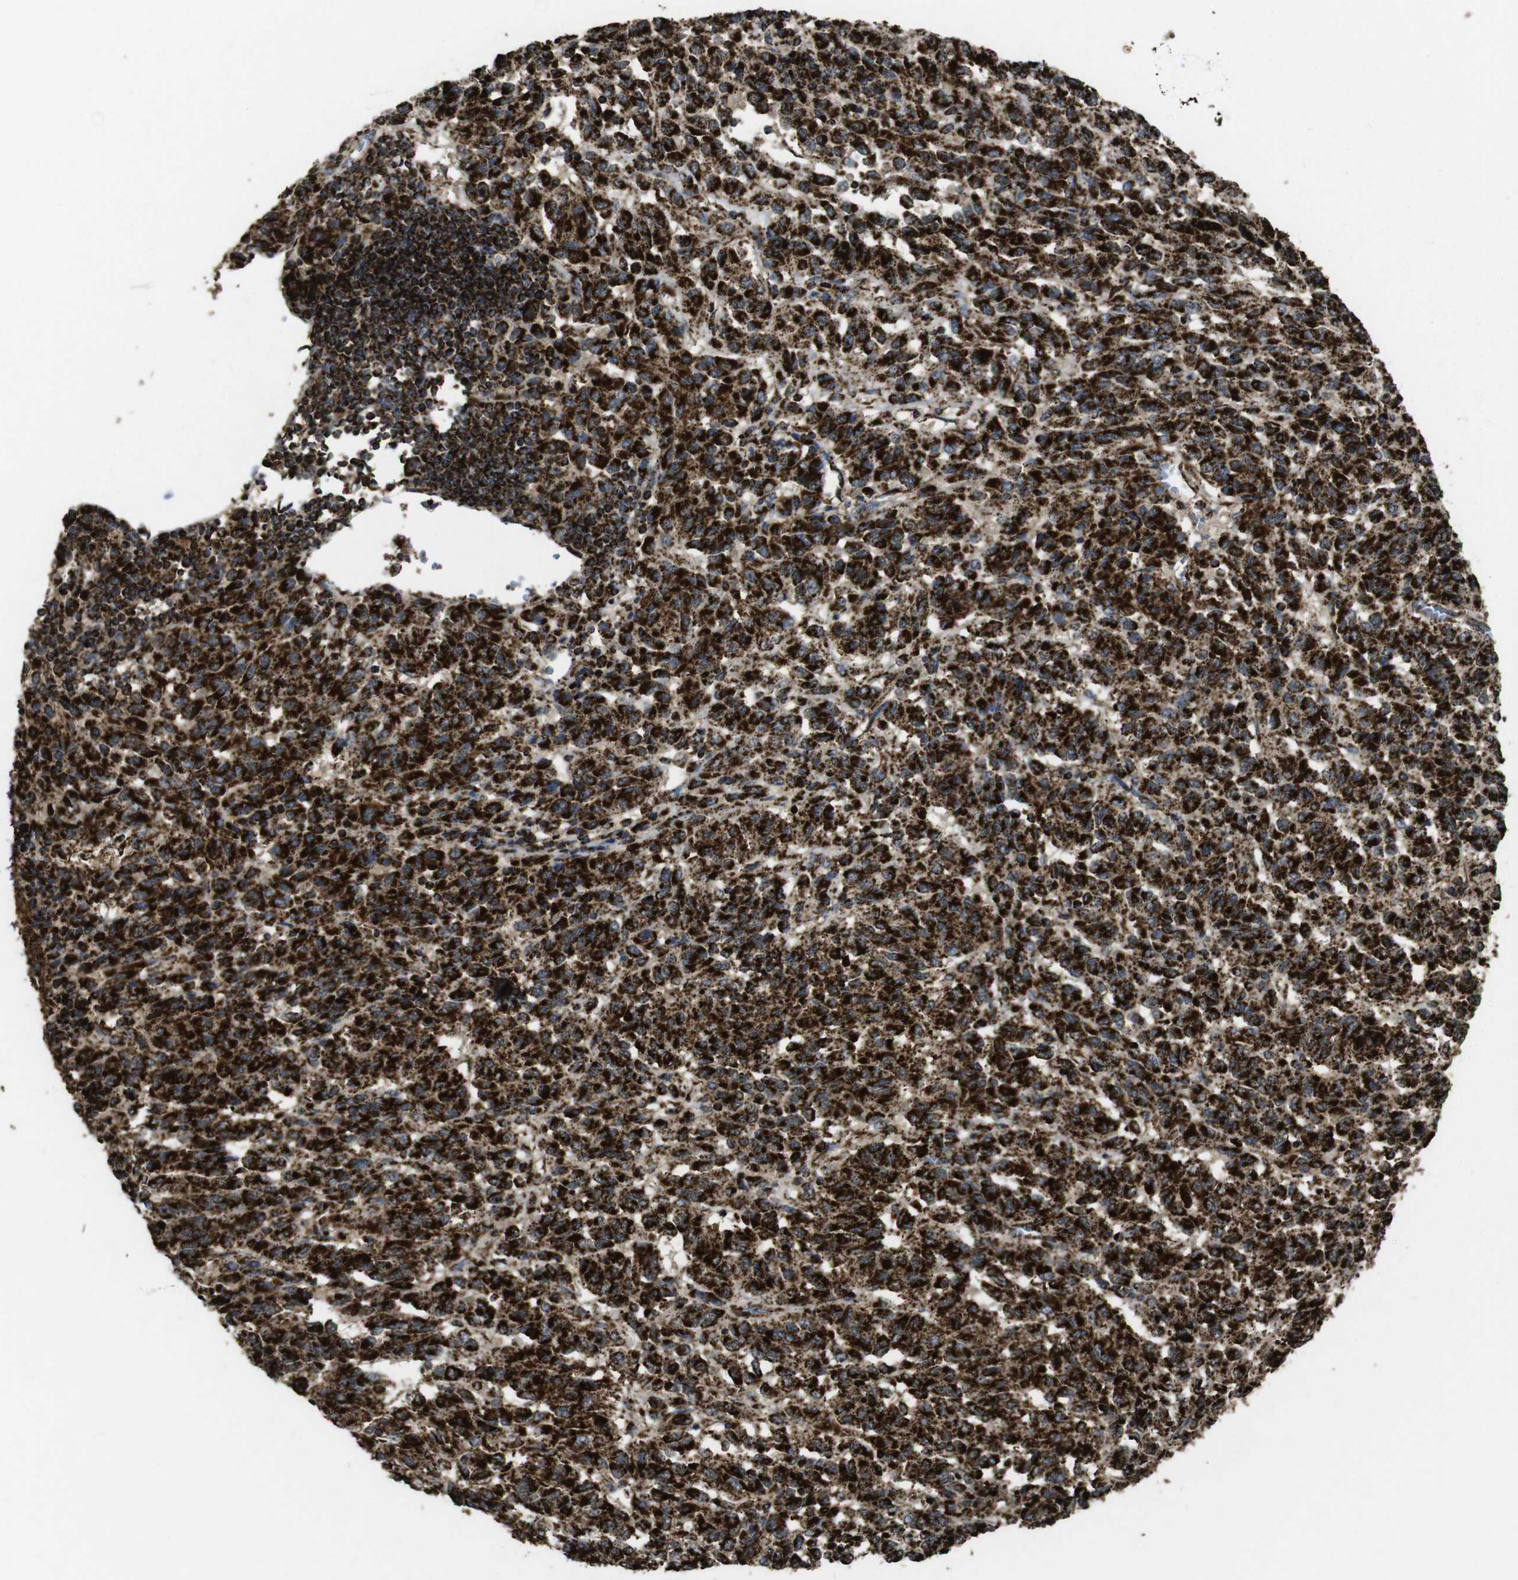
{"staining": {"intensity": "strong", "quantity": ">75%", "location": "cytoplasmic/membranous"}, "tissue": "melanoma", "cell_type": "Tumor cells", "image_type": "cancer", "snomed": [{"axis": "morphology", "description": "Malignant melanoma, Metastatic site"}, {"axis": "topography", "description": "Lung"}], "caption": "IHC micrograph of malignant melanoma (metastatic site) stained for a protein (brown), which displays high levels of strong cytoplasmic/membranous positivity in approximately >75% of tumor cells.", "gene": "ATP5F1A", "patient": {"sex": "male", "age": 64}}